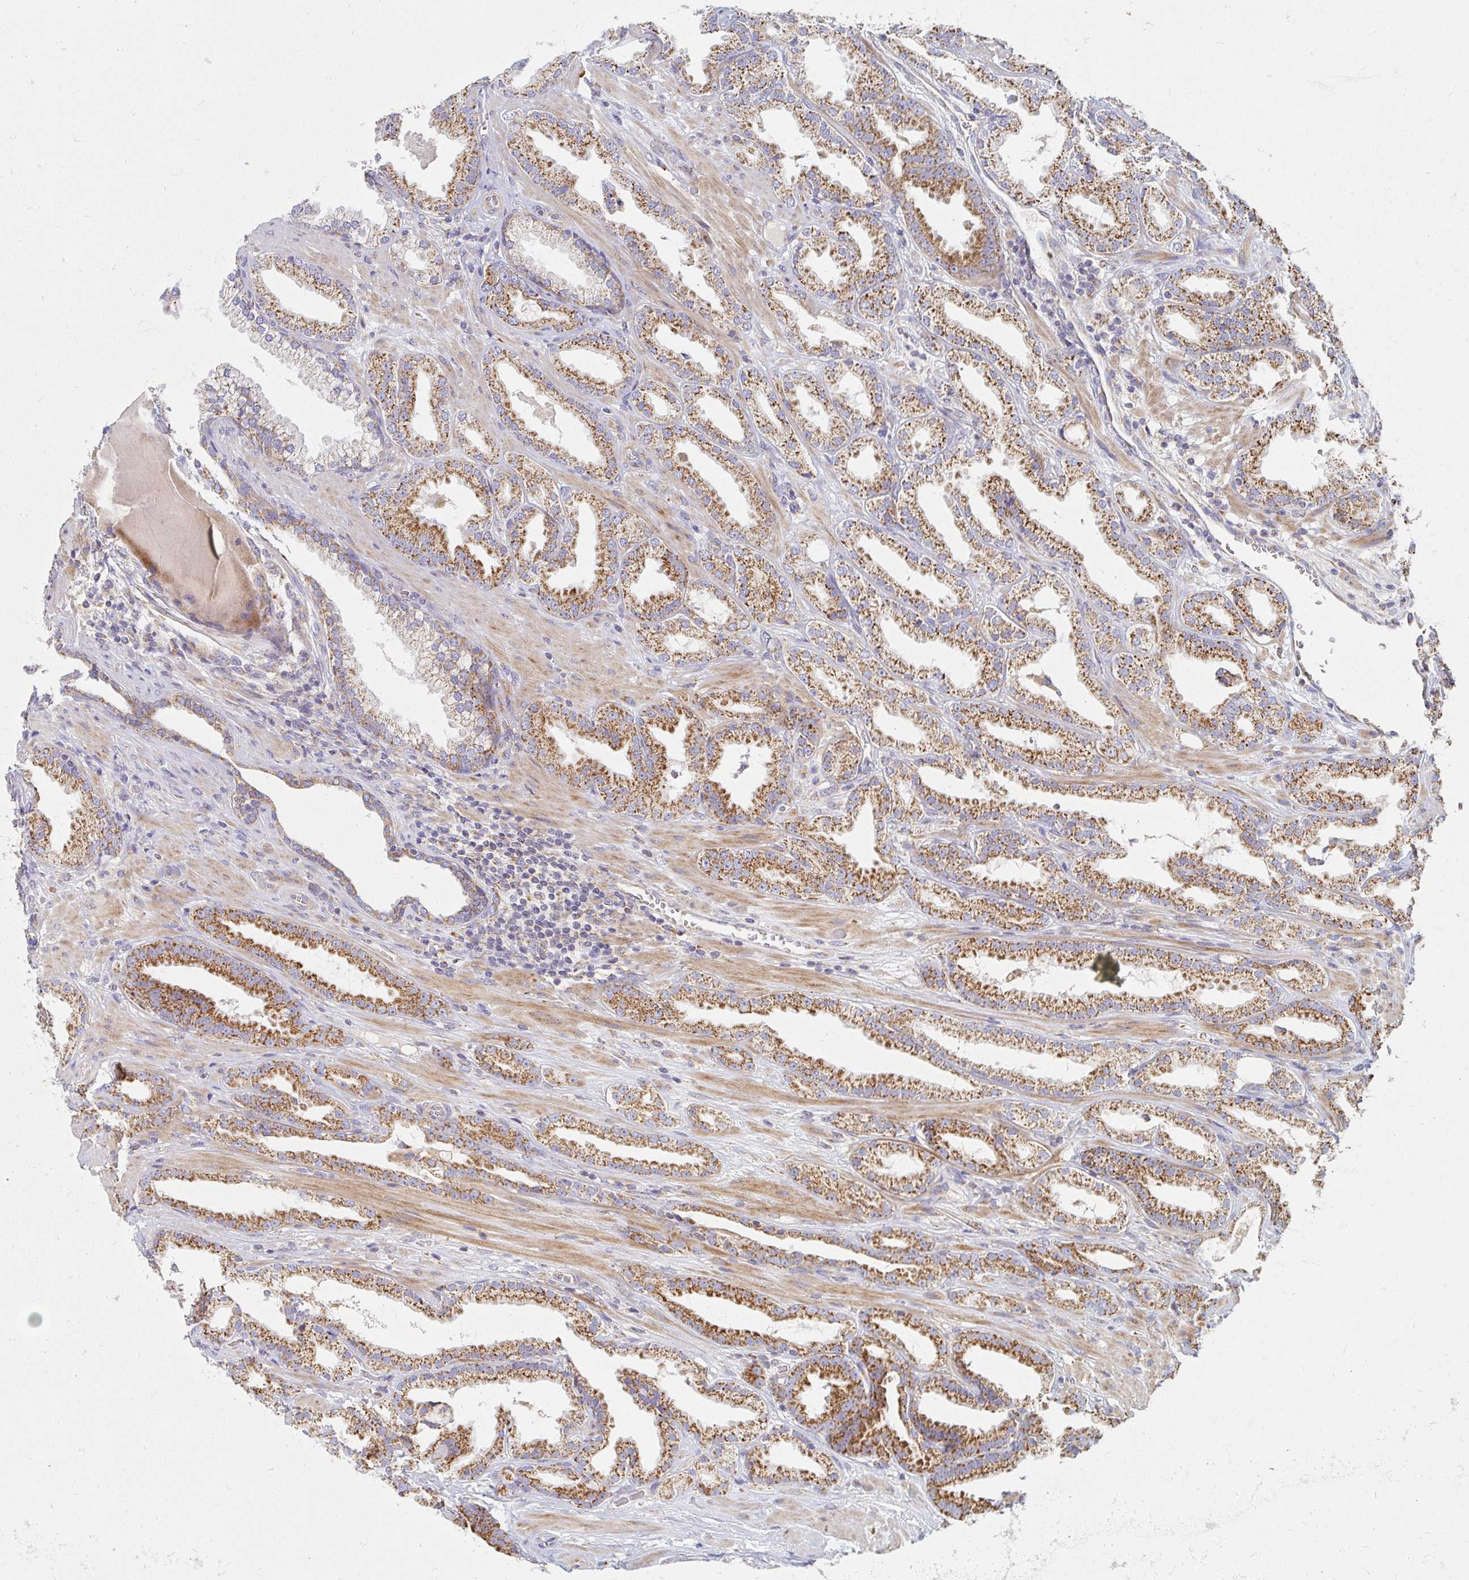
{"staining": {"intensity": "strong", "quantity": ">75%", "location": "cytoplasmic/membranous"}, "tissue": "prostate cancer", "cell_type": "Tumor cells", "image_type": "cancer", "snomed": [{"axis": "morphology", "description": "Adenocarcinoma, Low grade"}, {"axis": "topography", "description": "Prostate"}], "caption": "This micrograph shows IHC staining of prostate cancer (low-grade adenocarcinoma), with high strong cytoplasmic/membranous expression in about >75% of tumor cells.", "gene": "MAVS", "patient": {"sex": "male", "age": 61}}